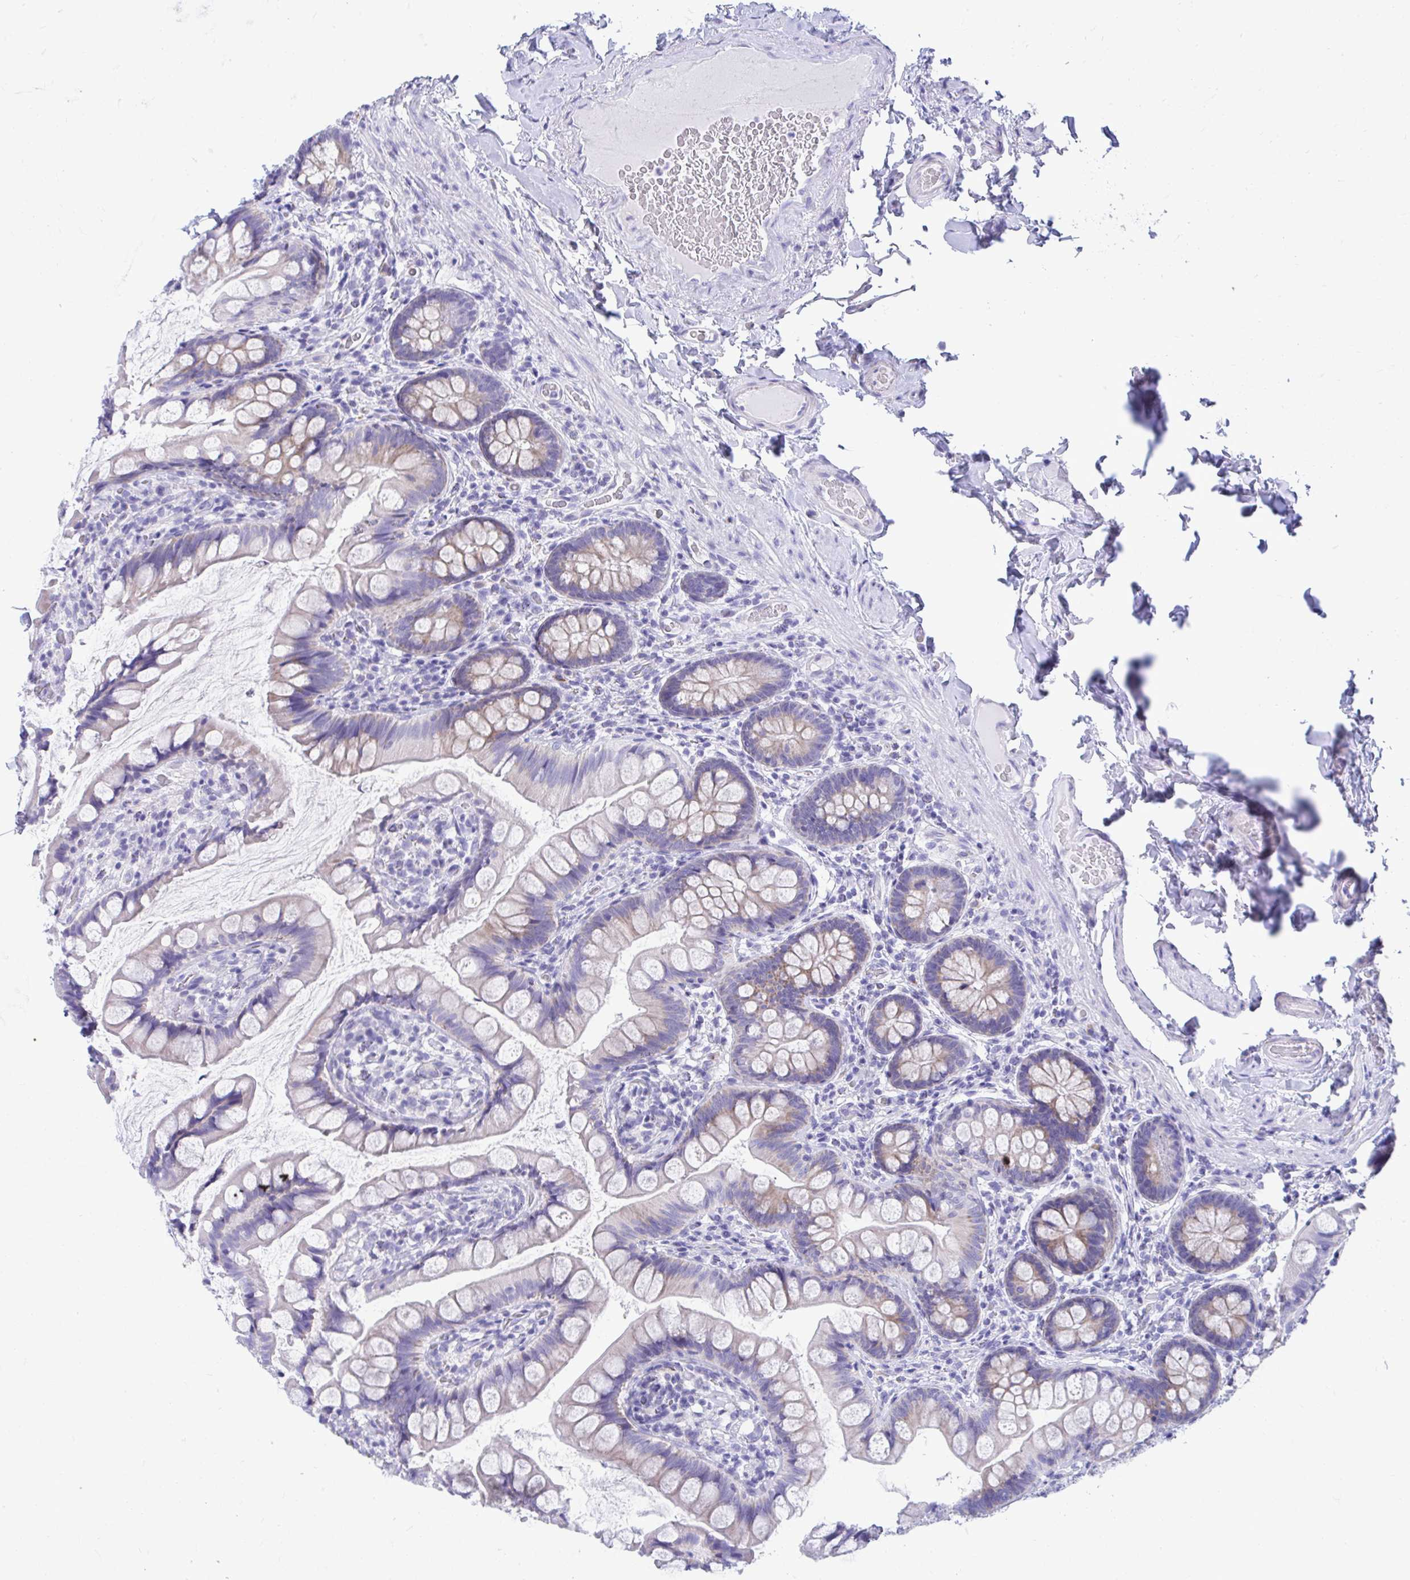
{"staining": {"intensity": "weak", "quantity": "25%-75%", "location": "cytoplasmic/membranous"}, "tissue": "small intestine", "cell_type": "Glandular cells", "image_type": "normal", "snomed": [{"axis": "morphology", "description": "Normal tissue, NOS"}, {"axis": "topography", "description": "Small intestine"}], "caption": "Immunohistochemistry staining of normal small intestine, which demonstrates low levels of weak cytoplasmic/membranous positivity in about 25%-75% of glandular cells indicating weak cytoplasmic/membranous protein positivity. The staining was performed using DAB (3,3'-diaminobenzidine) (brown) for protein detection and nuclei were counterstained in hematoxylin (blue).", "gene": "SHISA8", "patient": {"sex": "male", "age": 70}}